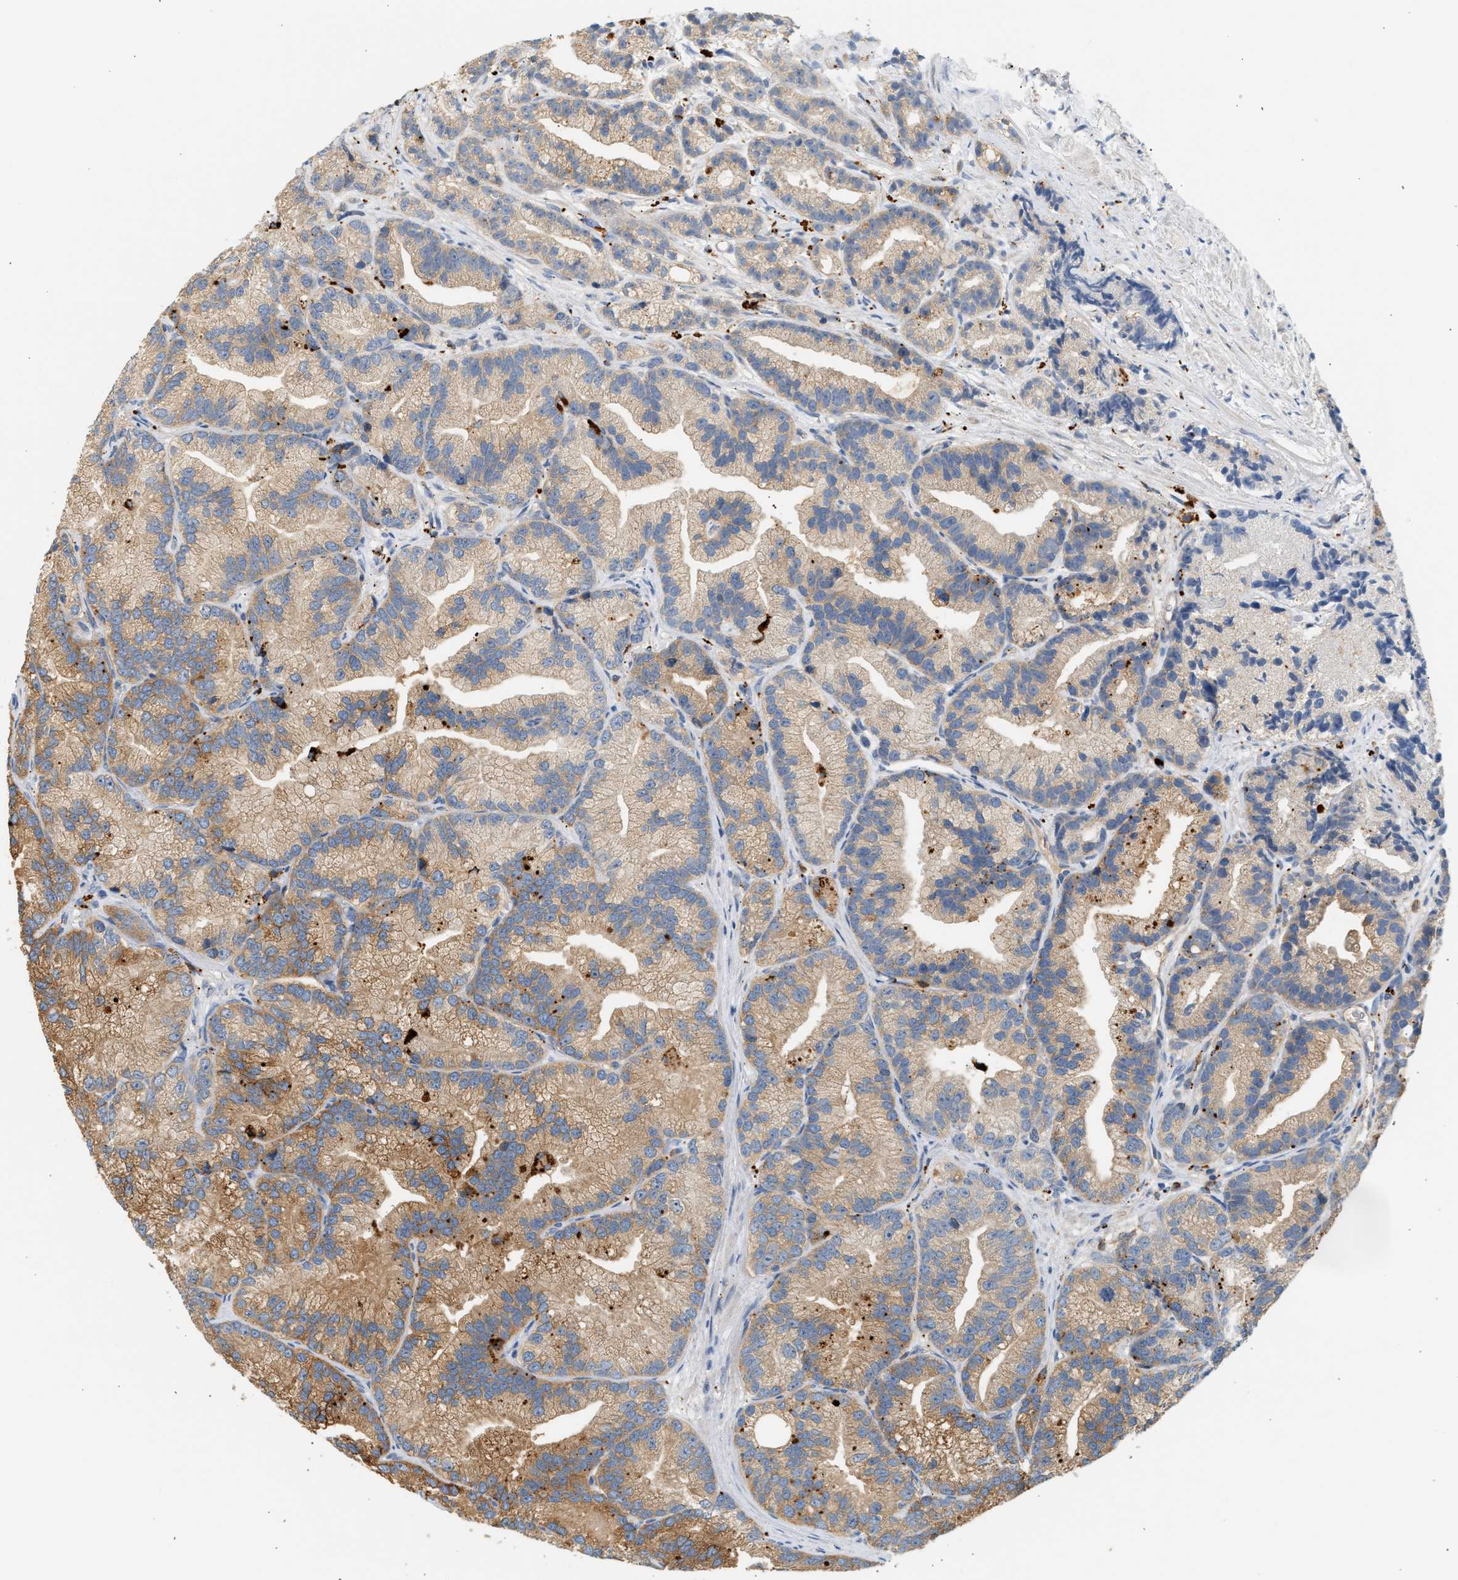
{"staining": {"intensity": "moderate", "quantity": ">75%", "location": "cytoplasmic/membranous"}, "tissue": "prostate cancer", "cell_type": "Tumor cells", "image_type": "cancer", "snomed": [{"axis": "morphology", "description": "Adenocarcinoma, Low grade"}, {"axis": "topography", "description": "Prostate"}], "caption": "Human adenocarcinoma (low-grade) (prostate) stained for a protein (brown) shows moderate cytoplasmic/membranous positive positivity in approximately >75% of tumor cells.", "gene": "ENTHD1", "patient": {"sex": "male", "age": 89}}